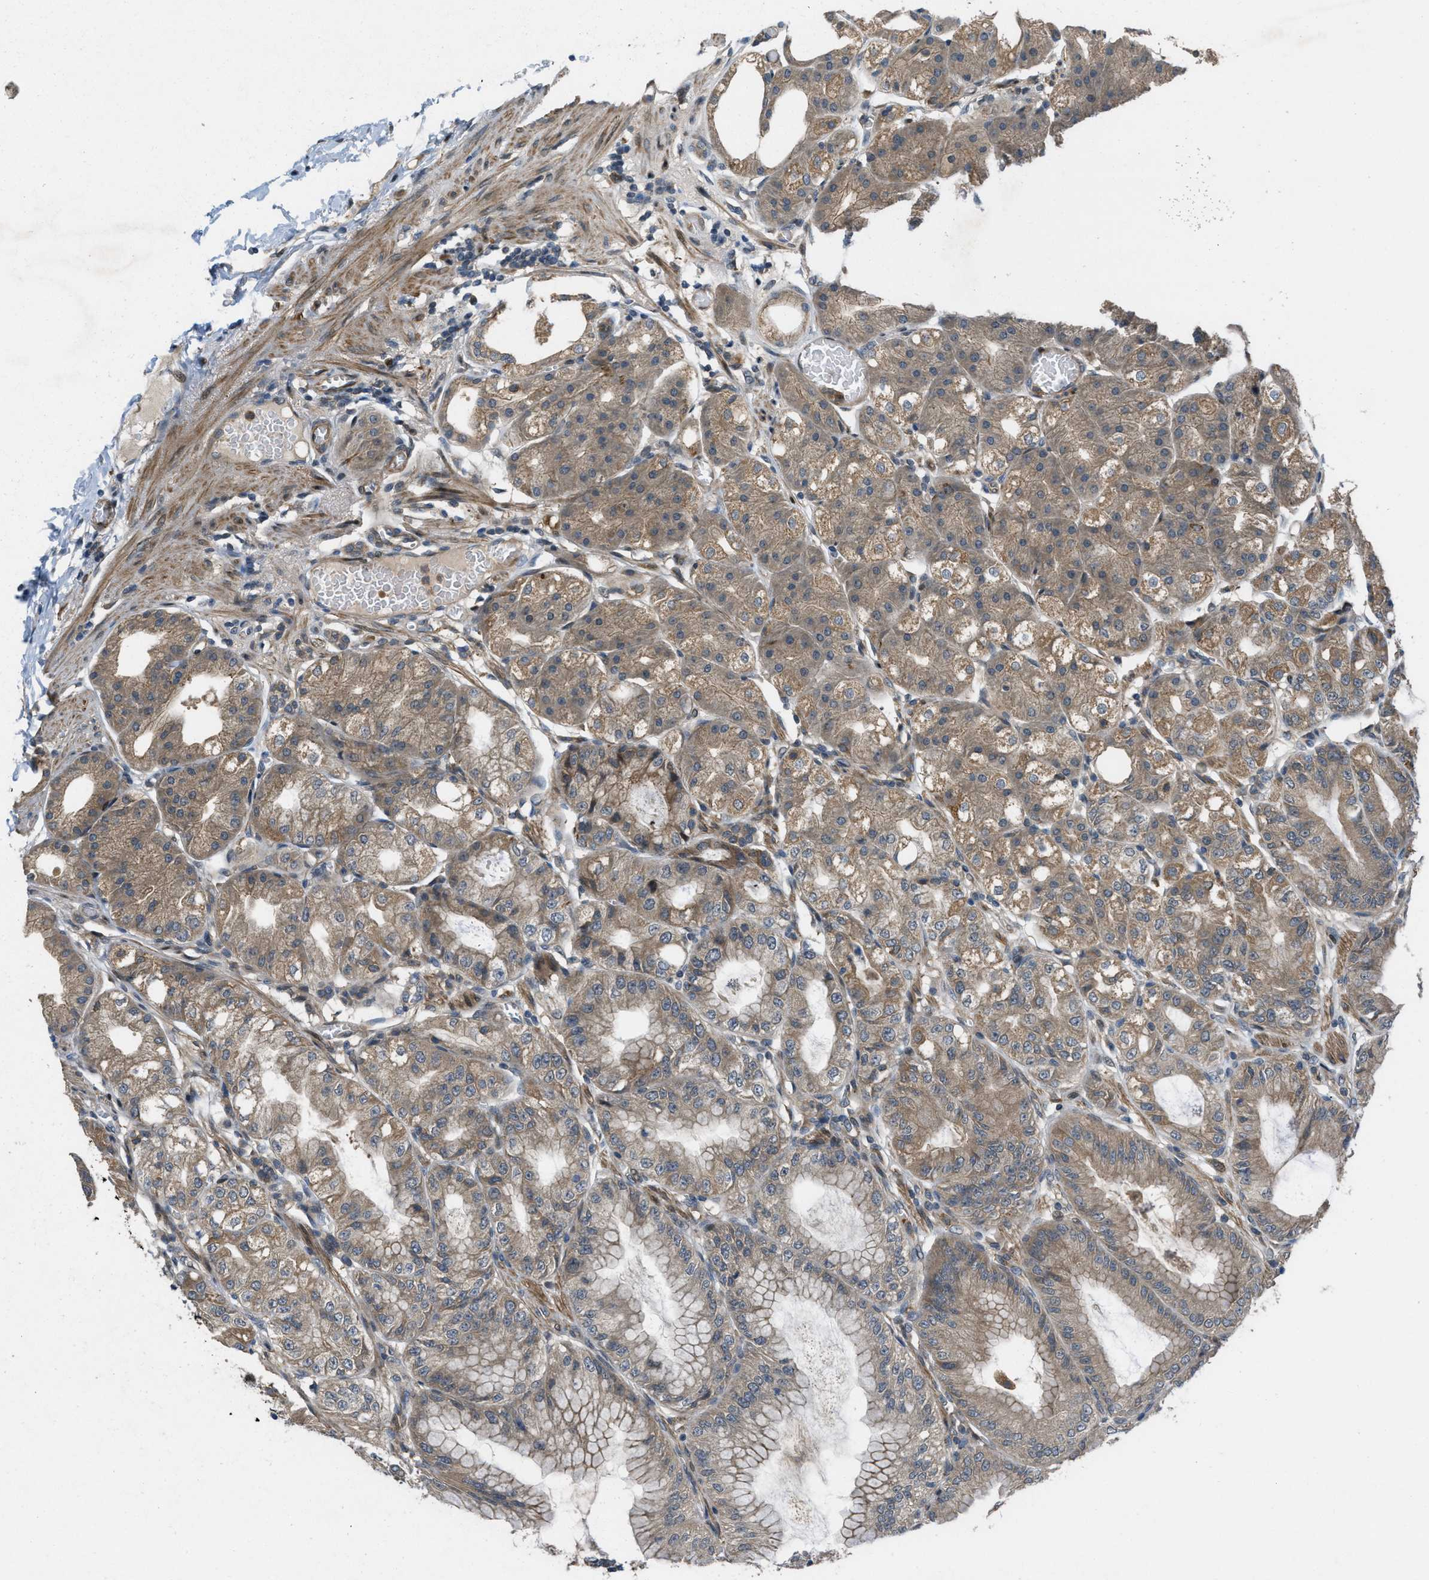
{"staining": {"intensity": "moderate", "quantity": "25%-75%", "location": "cytoplasmic/membranous"}, "tissue": "stomach", "cell_type": "Glandular cells", "image_type": "normal", "snomed": [{"axis": "morphology", "description": "Normal tissue, NOS"}, {"axis": "topography", "description": "Stomach, lower"}], "caption": "This is a histology image of immunohistochemistry staining of unremarkable stomach, which shows moderate expression in the cytoplasmic/membranous of glandular cells.", "gene": "ADCY6", "patient": {"sex": "male", "age": 71}}